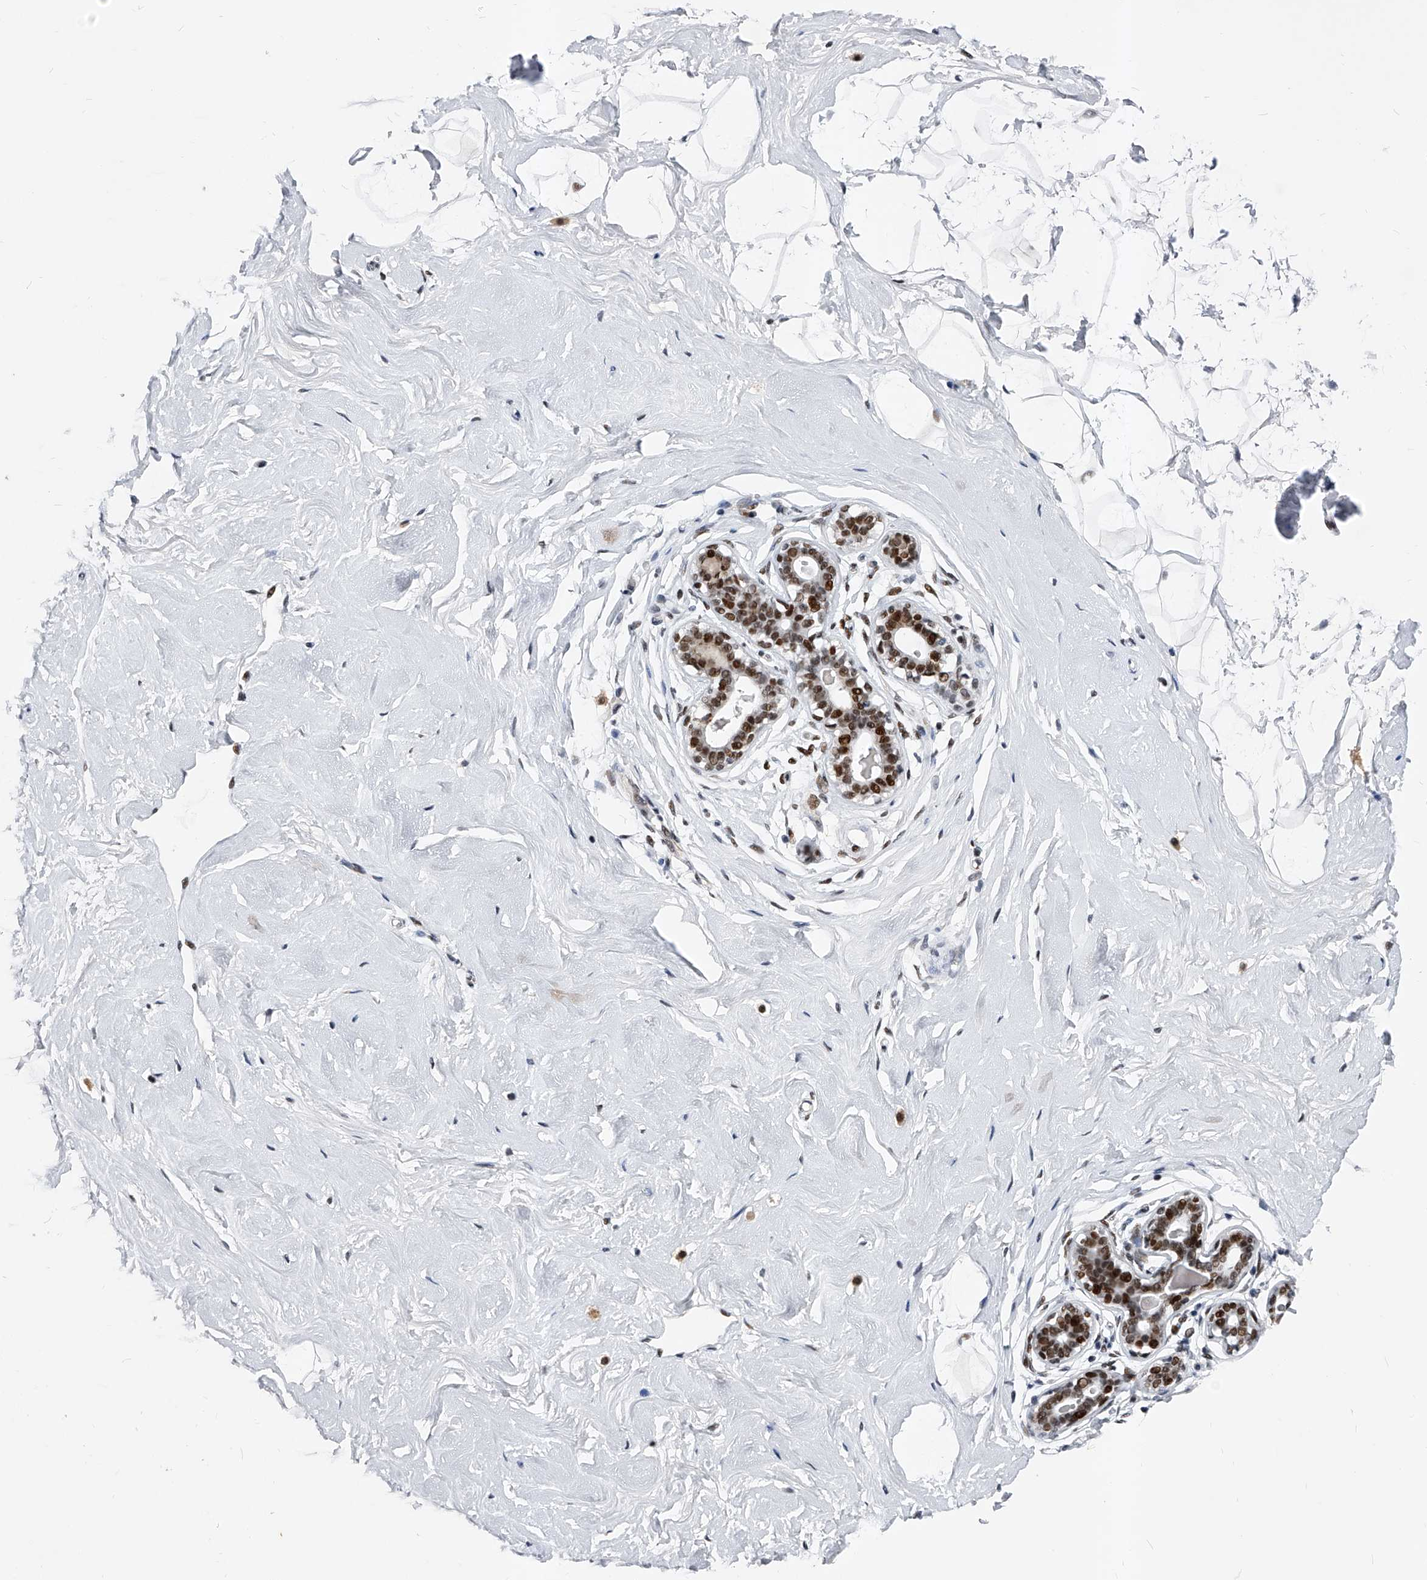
{"staining": {"intensity": "negative", "quantity": "none", "location": "none"}, "tissue": "breast", "cell_type": "Adipocytes", "image_type": "normal", "snomed": [{"axis": "morphology", "description": "Normal tissue, NOS"}, {"axis": "morphology", "description": "Adenoma, NOS"}, {"axis": "topography", "description": "Breast"}], "caption": "High power microscopy image of an immunohistochemistry (IHC) photomicrograph of normal breast, revealing no significant positivity in adipocytes. (IHC, brightfield microscopy, high magnification).", "gene": "TESK2", "patient": {"sex": "female", "age": 23}}